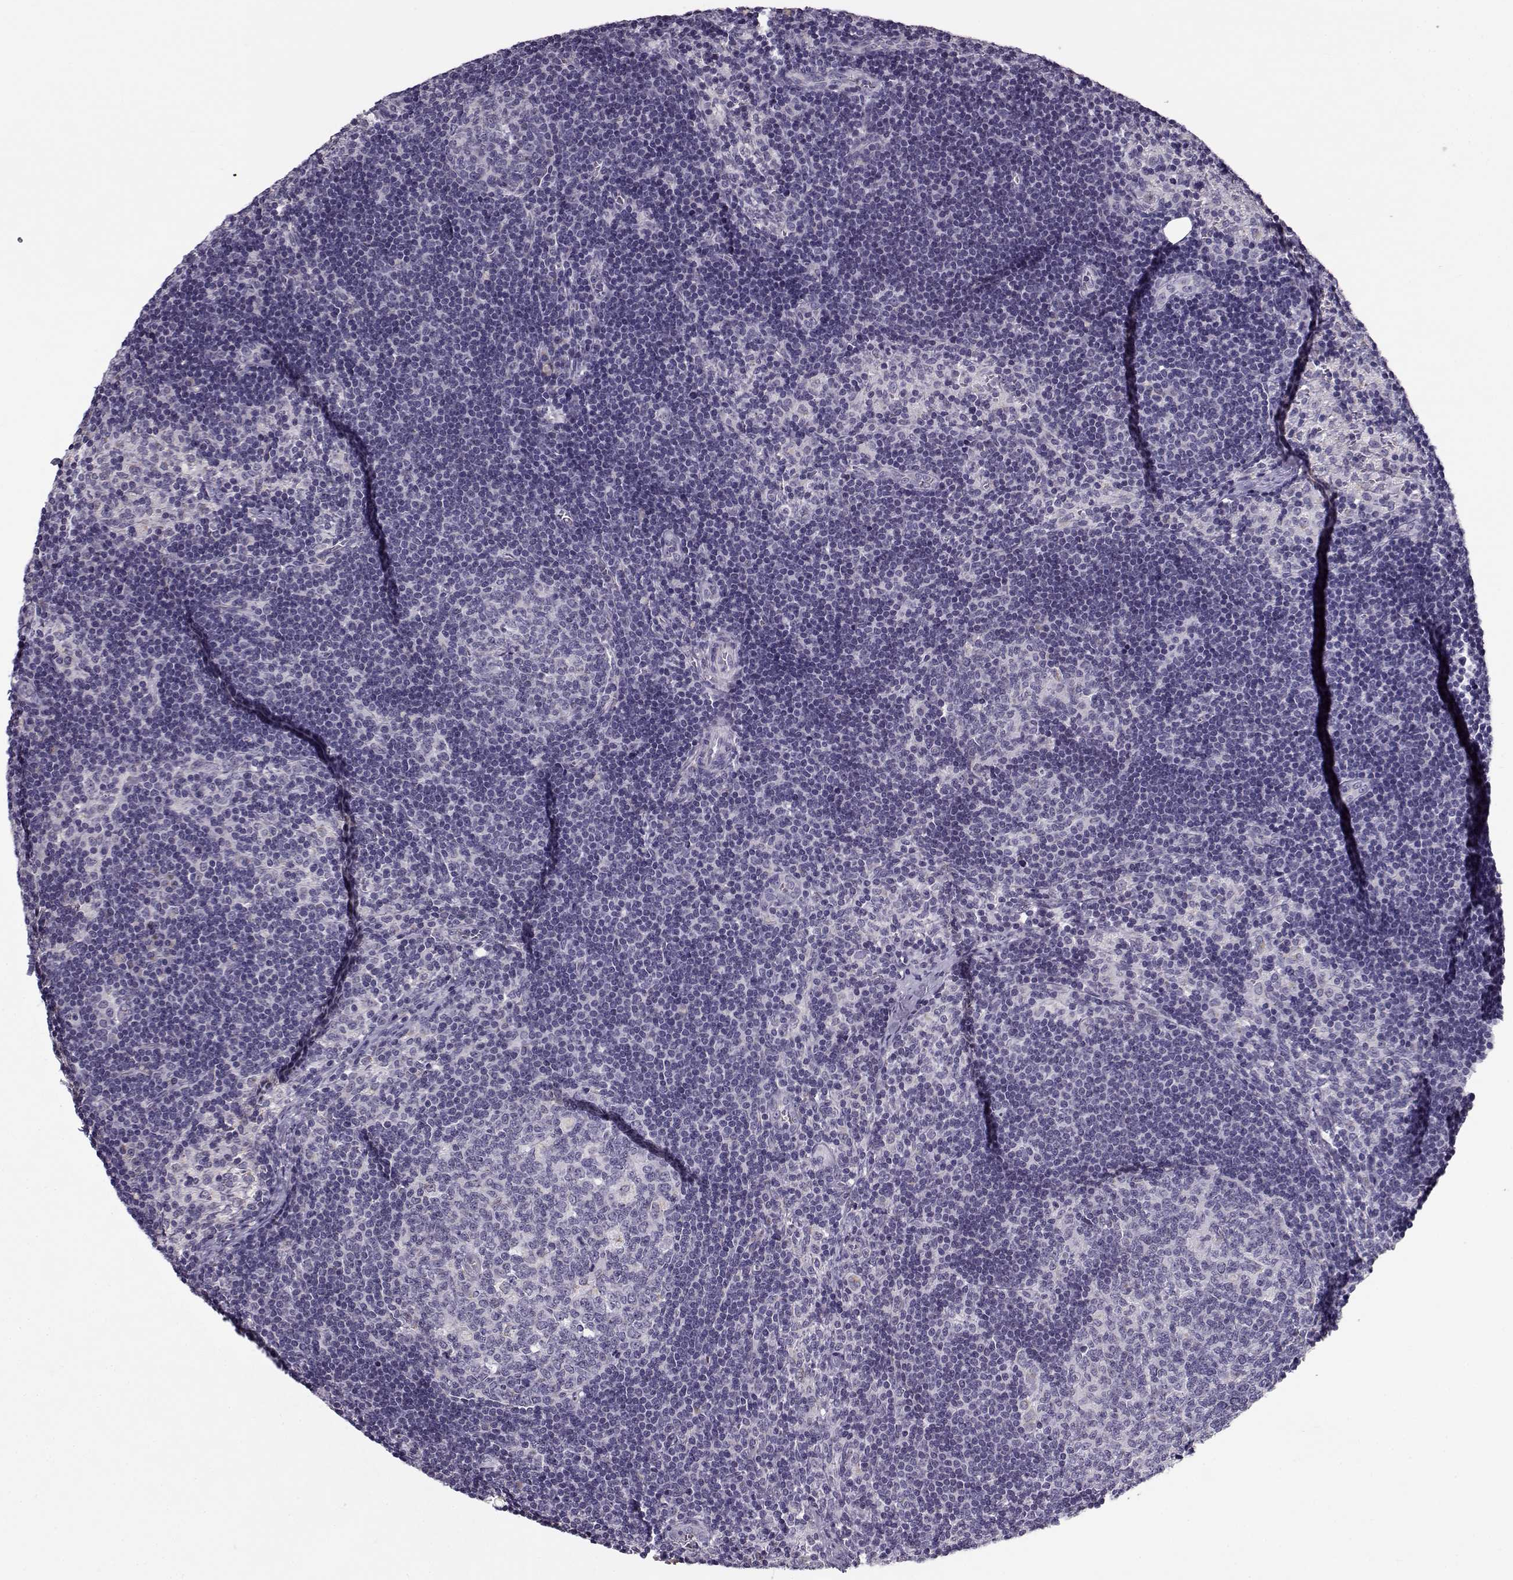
{"staining": {"intensity": "negative", "quantity": "none", "location": "none"}, "tissue": "lymph node", "cell_type": "Germinal center cells", "image_type": "normal", "snomed": [{"axis": "morphology", "description": "Normal tissue, NOS"}, {"axis": "topography", "description": "Lymph node"}], "caption": "Benign lymph node was stained to show a protein in brown. There is no significant expression in germinal center cells.", "gene": "SLC4A5", "patient": {"sex": "female", "age": 52}}